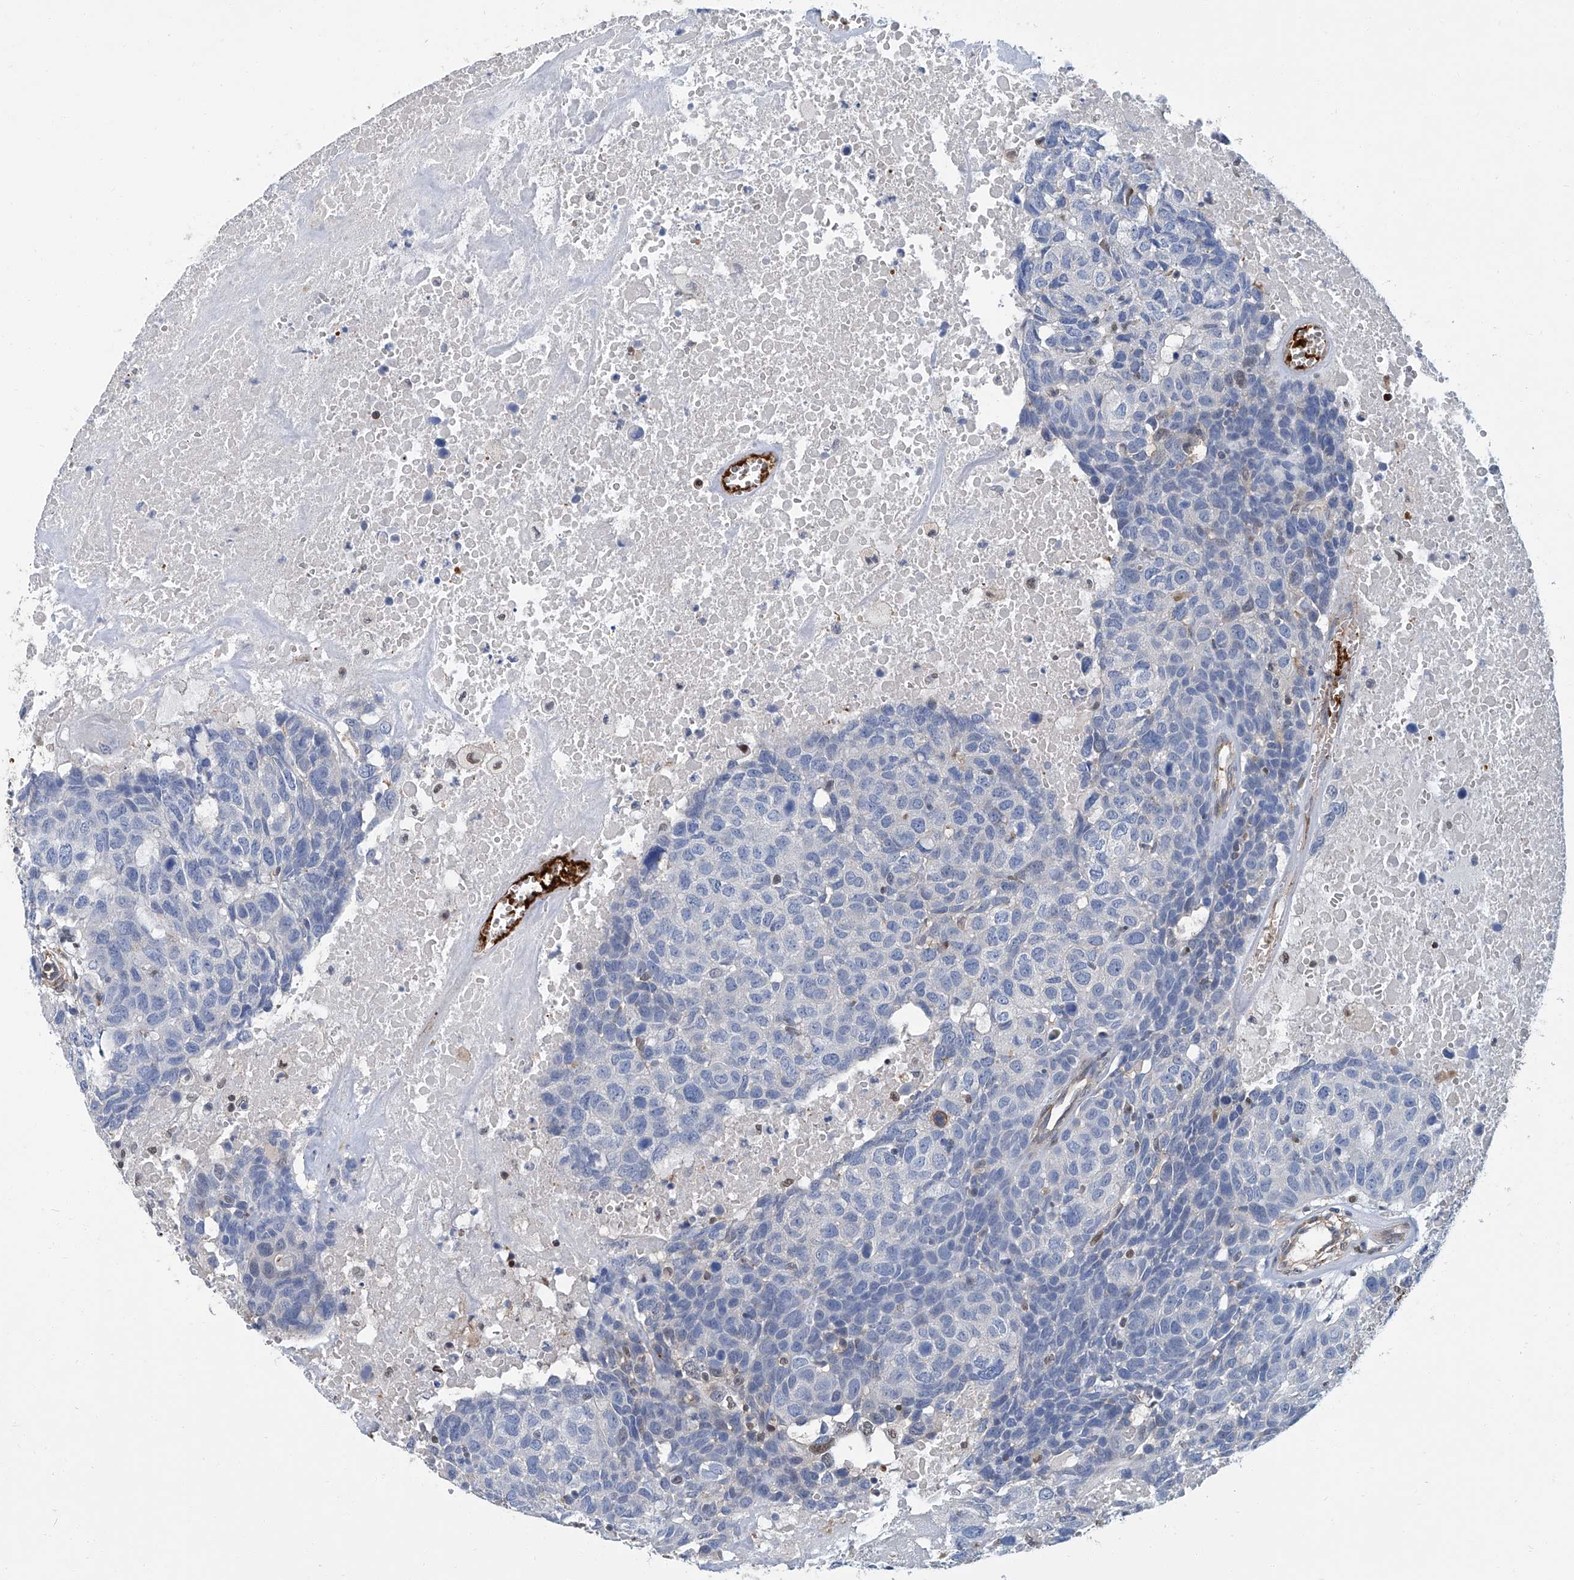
{"staining": {"intensity": "negative", "quantity": "none", "location": "none"}, "tissue": "head and neck cancer", "cell_type": "Tumor cells", "image_type": "cancer", "snomed": [{"axis": "morphology", "description": "Squamous cell carcinoma, NOS"}, {"axis": "topography", "description": "Head-Neck"}], "caption": "Tumor cells are negative for brown protein staining in squamous cell carcinoma (head and neck).", "gene": "PSMB10", "patient": {"sex": "male", "age": 66}}